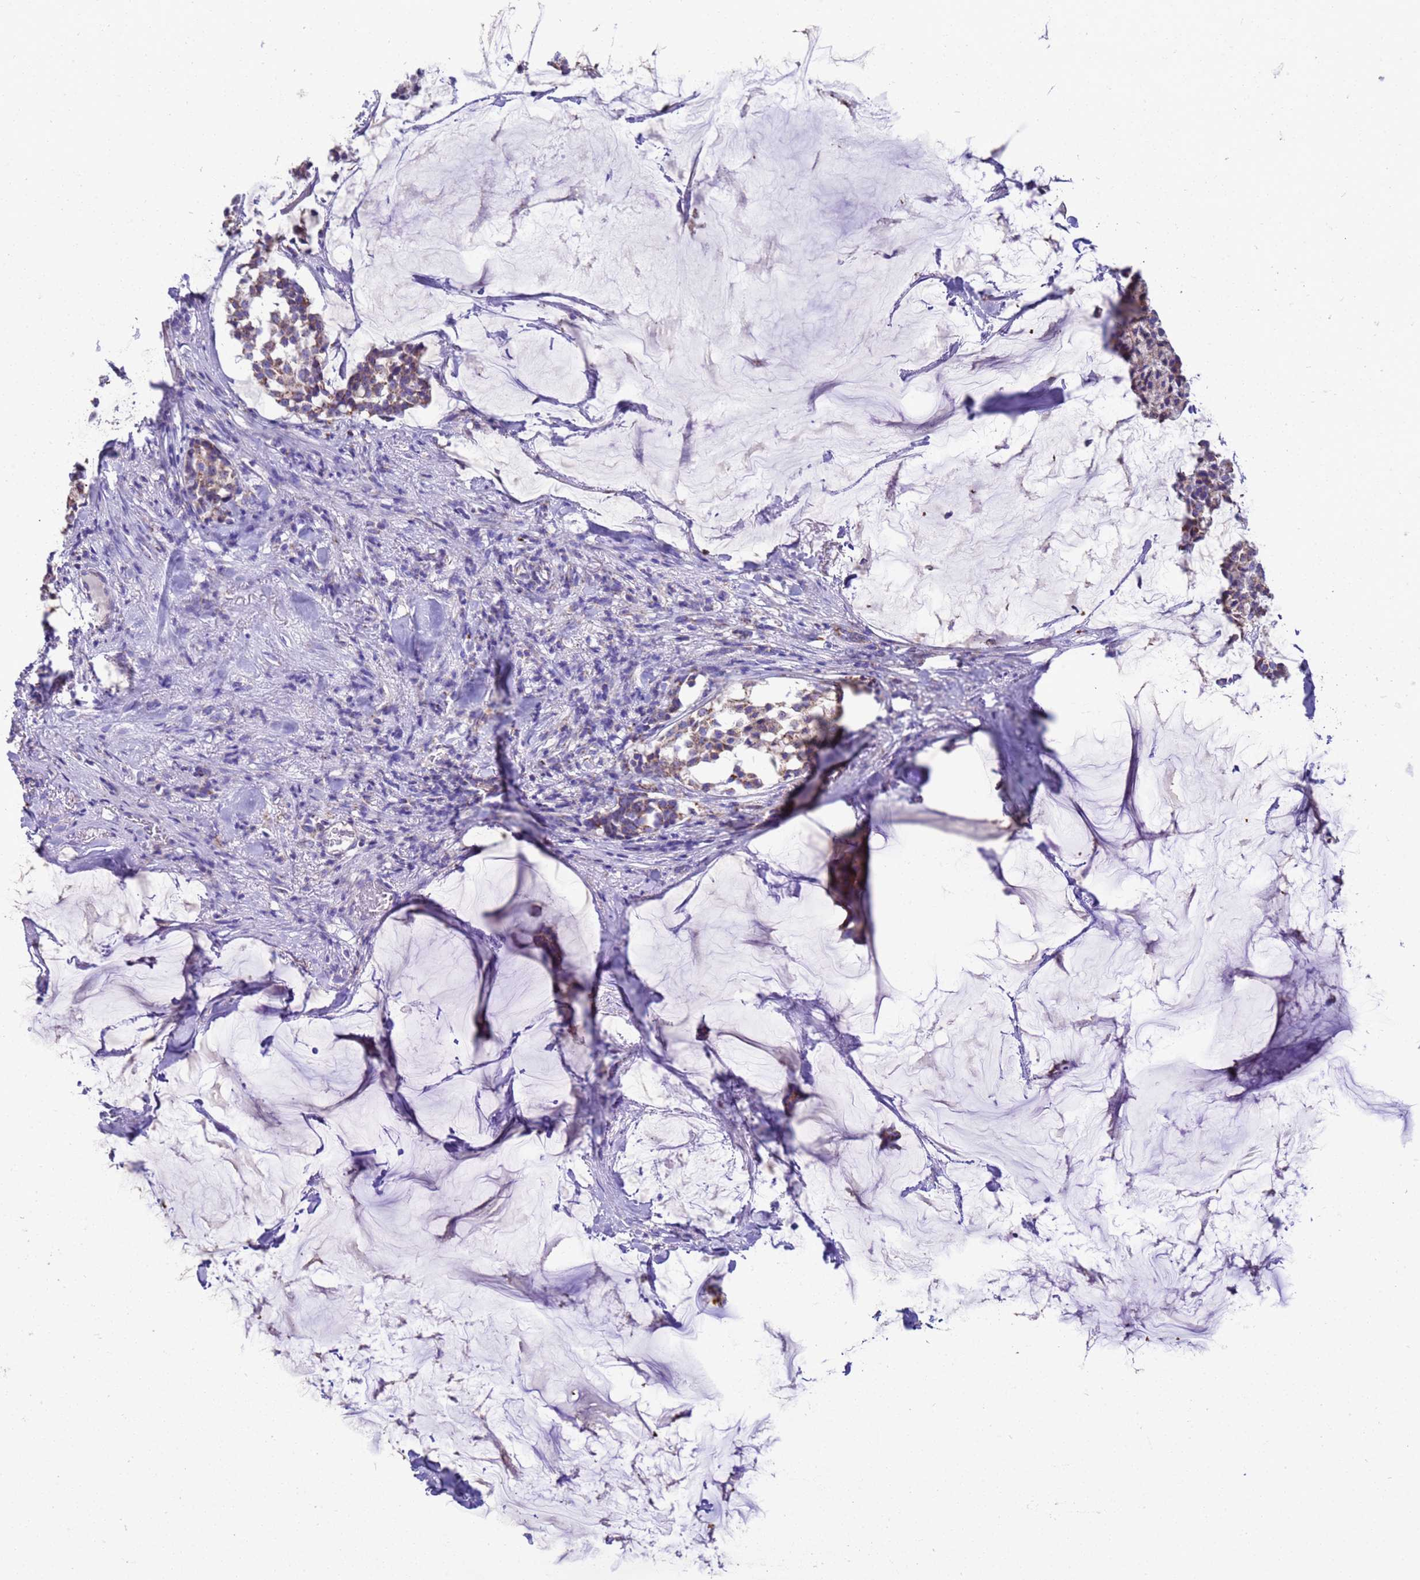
{"staining": {"intensity": "weak", "quantity": ">75%", "location": "cytoplasmic/membranous"}, "tissue": "breast cancer", "cell_type": "Tumor cells", "image_type": "cancer", "snomed": [{"axis": "morphology", "description": "Duct carcinoma"}, {"axis": "topography", "description": "Breast"}], "caption": "Human breast cancer stained with a brown dye shows weak cytoplasmic/membranous positive positivity in about >75% of tumor cells.", "gene": "RNF165", "patient": {"sex": "female", "age": 93}}